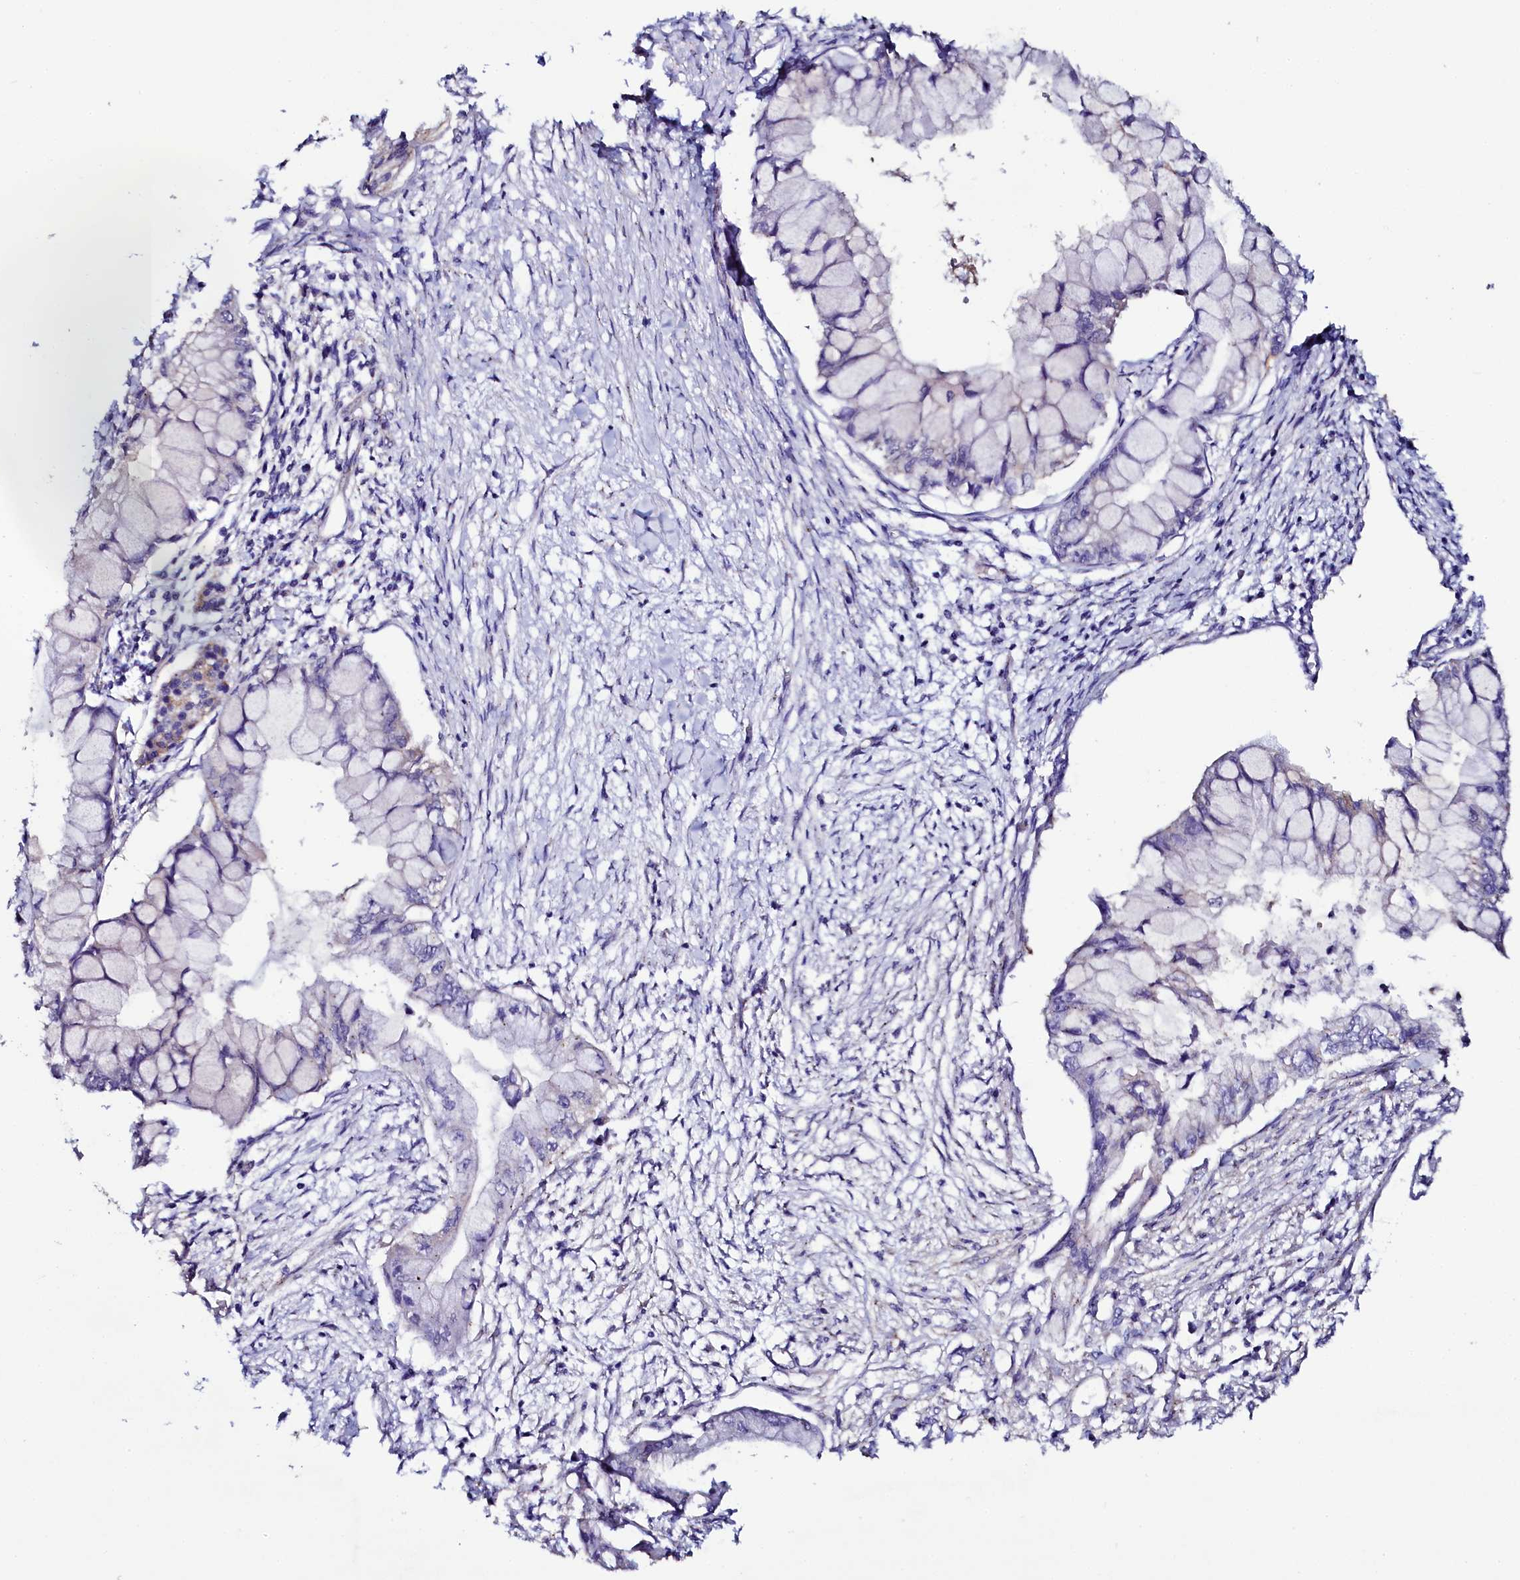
{"staining": {"intensity": "negative", "quantity": "none", "location": "none"}, "tissue": "pancreatic cancer", "cell_type": "Tumor cells", "image_type": "cancer", "snomed": [{"axis": "morphology", "description": "Adenocarcinoma, NOS"}, {"axis": "topography", "description": "Pancreas"}], "caption": "Tumor cells are negative for protein expression in human adenocarcinoma (pancreatic).", "gene": "USPL1", "patient": {"sex": "male", "age": 48}}